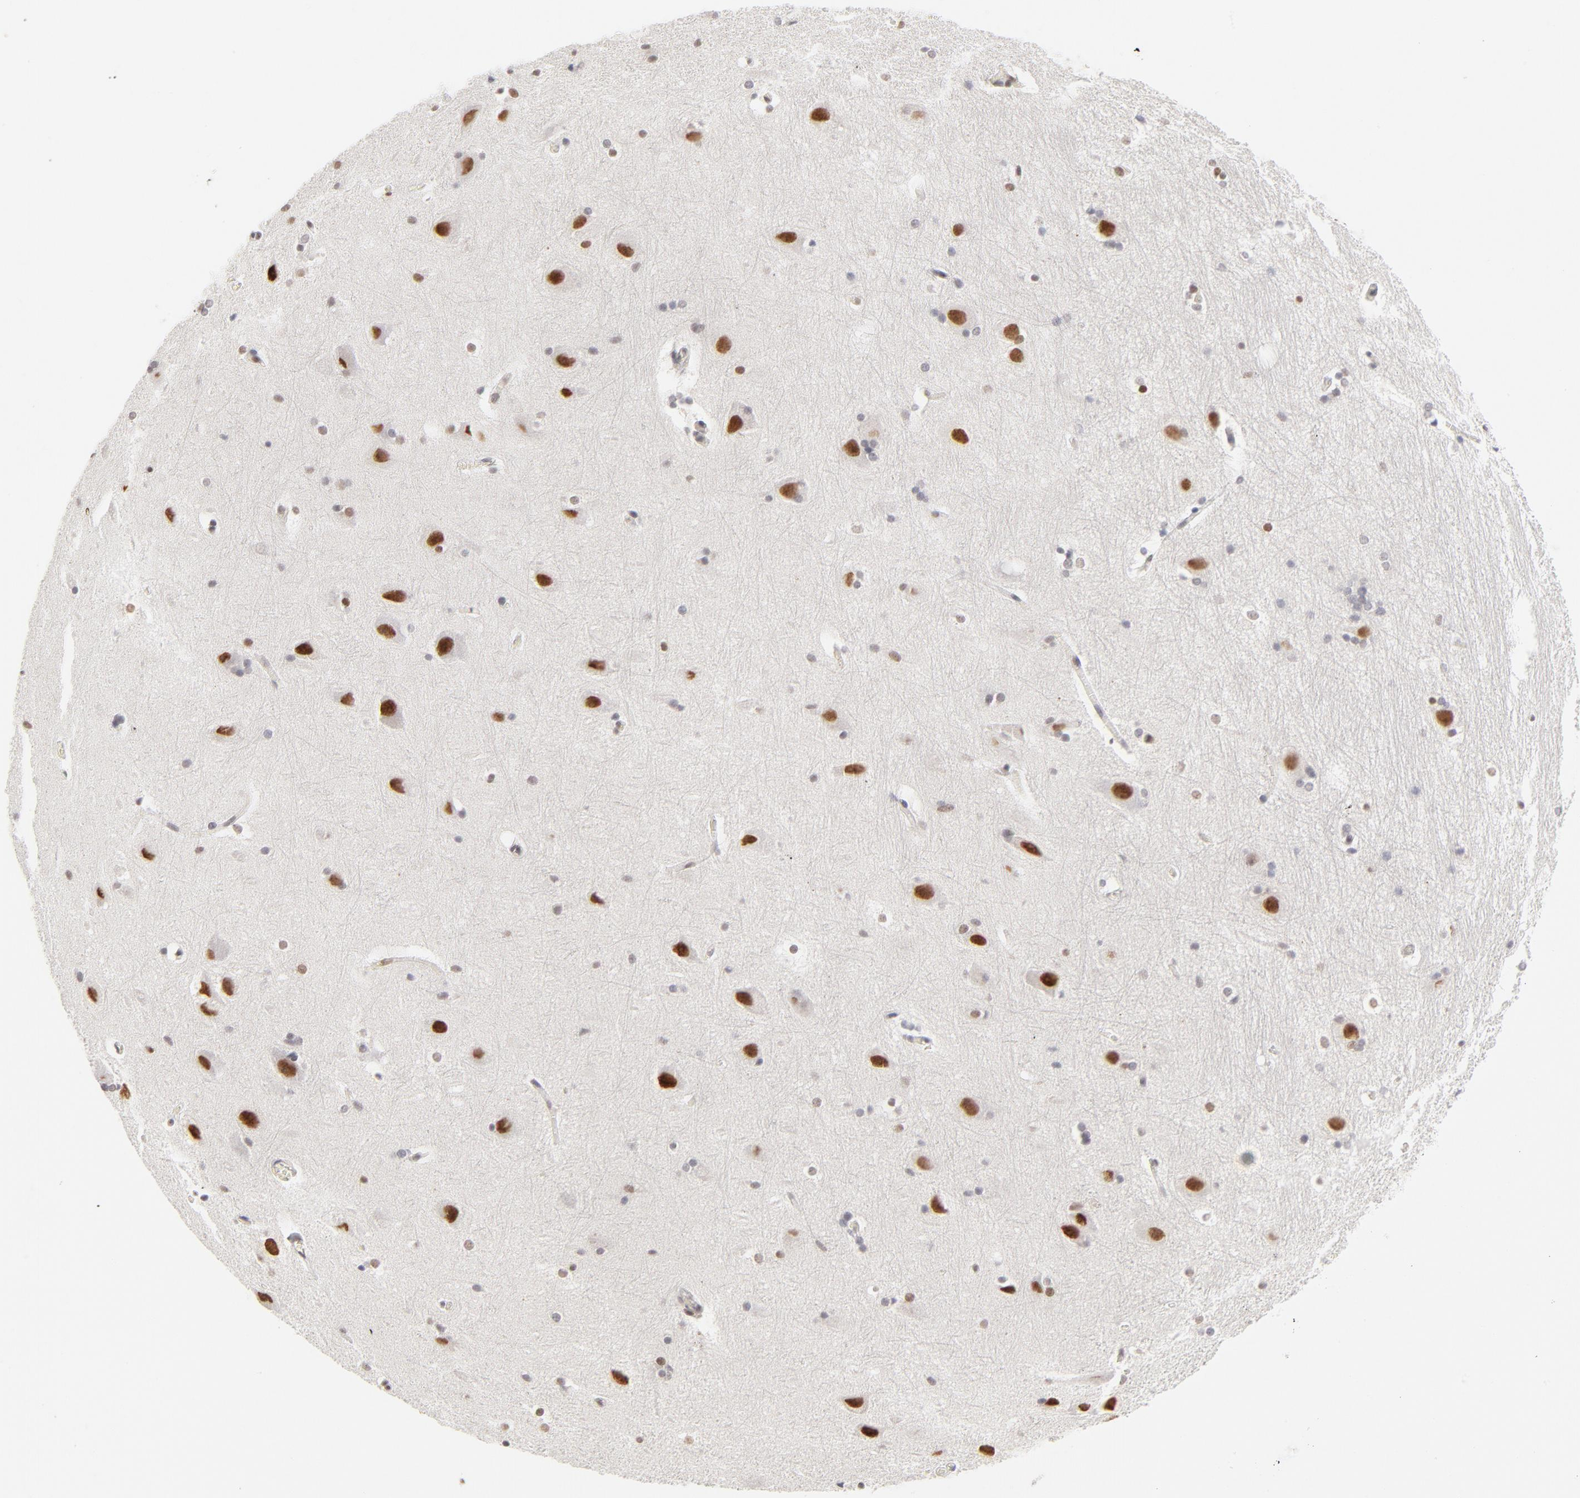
{"staining": {"intensity": "moderate", "quantity": "25%-75%", "location": "nuclear"}, "tissue": "hippocampus", "cell_type": "Glial cells", "image_type": "normal", "snomed": [{"axis": "morphology", "description": "Normal tissue, NOS"}, {"axis": "topography", "description": "Hippocampus"}], "caption": "Immunohistochemistry (IHC) of normal hippocampus displays medium levels of moderate nuclear expression in about 25%-75% of glial cells. (Brightfield microscopy of DAB IHC at high magnification).", "gene": "PBX1", "patient": {"sex": "female", "age": 19}}